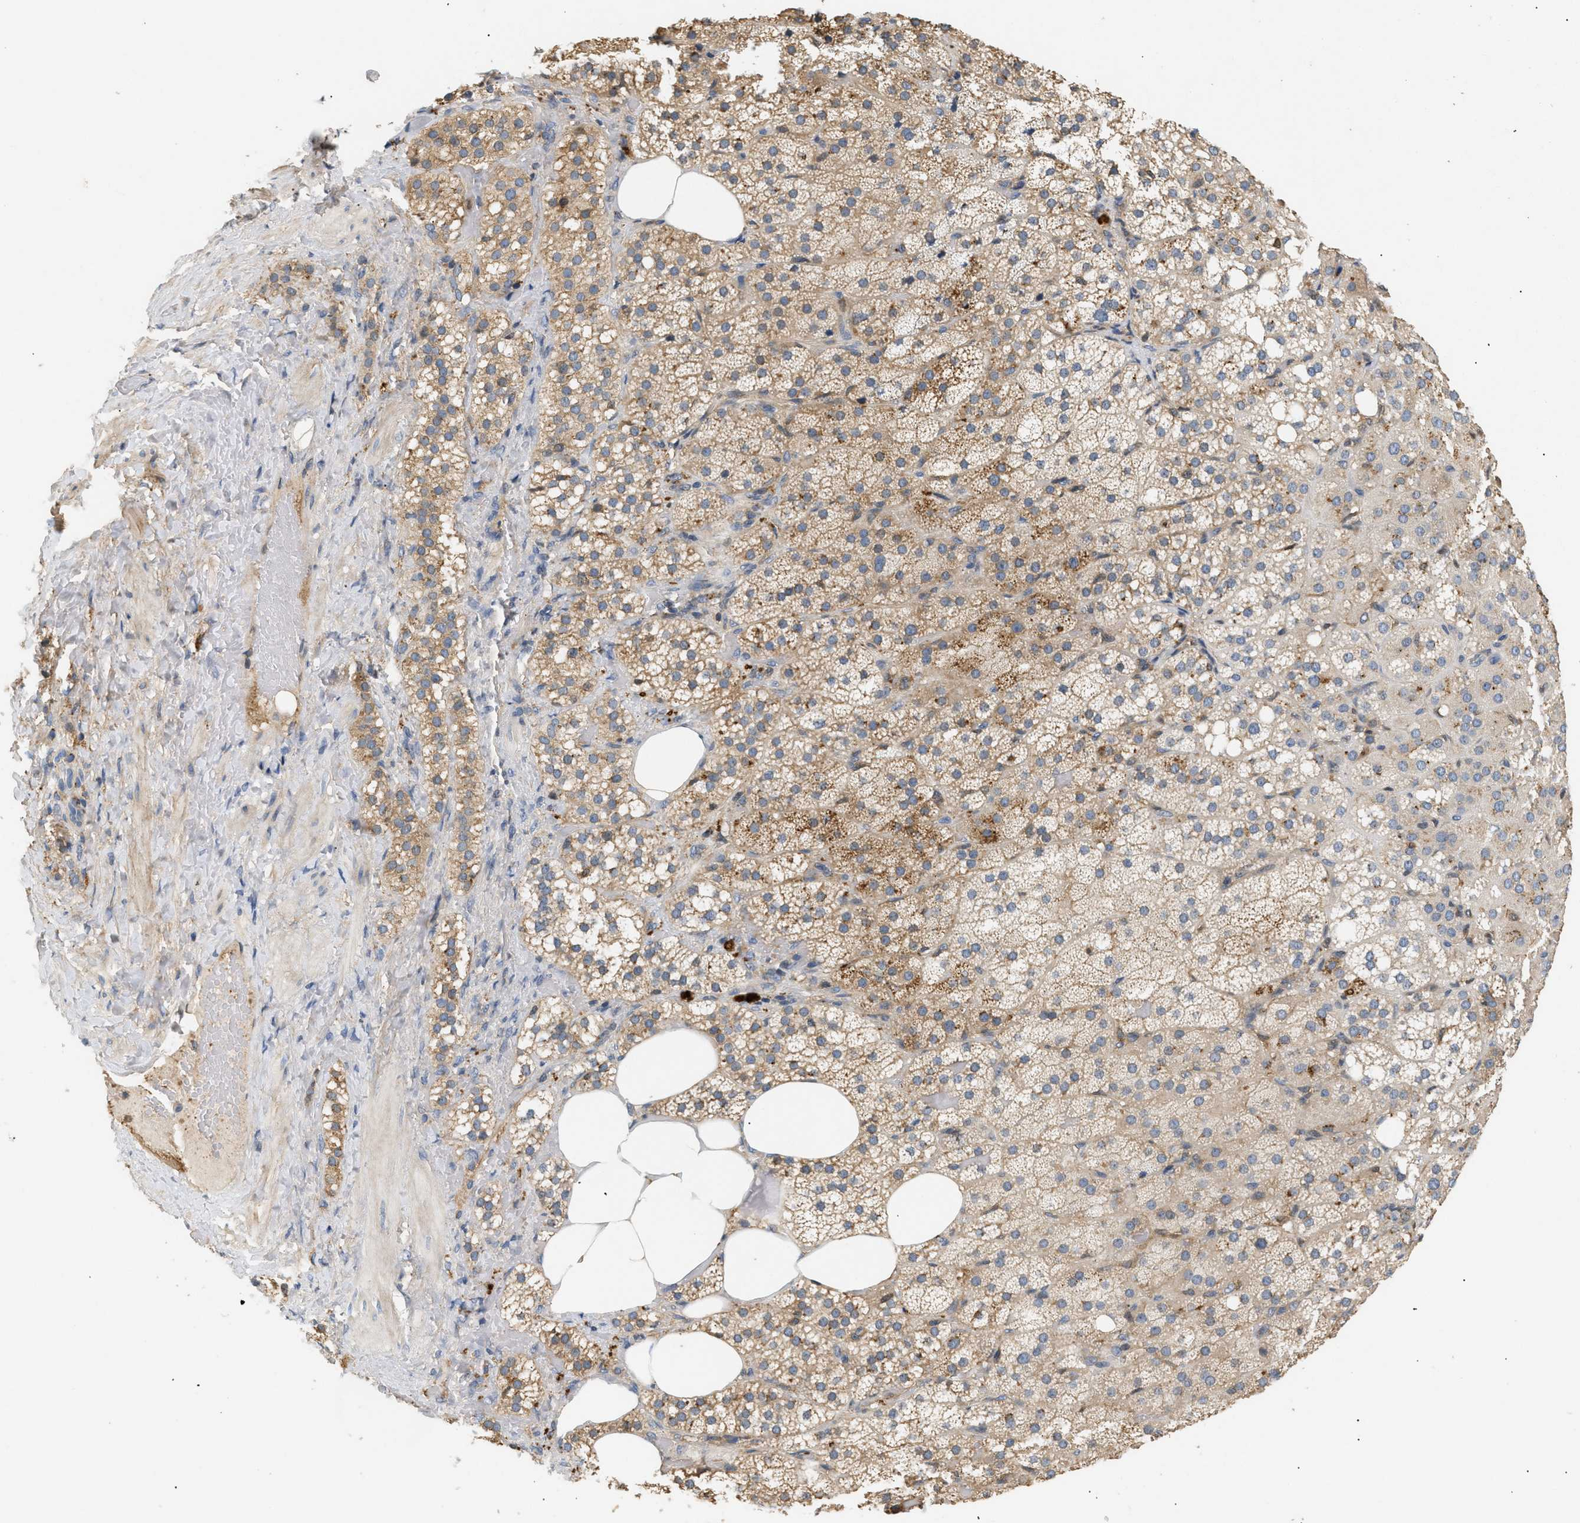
{"staining": {"intensity": "moderate", "quantity": ">75%", "location": "cytoplasmic/membranous"}, "tissue": "adrenal gland", "cell_type": "Glandular cells", "image_type": "normal", "snomed": [{"axis": "morphology", "description": "Normal tissue, NOS"}, {"axis": "topography", "description": "Adrenal gland"}], "caption": "Glandular cells display moderate cytoplasmic/membranous staining in about >75% of cells in unremarkable adrenal gland.", "gene": "FARS2", "patient": {"sex": "female", "age": 59}}